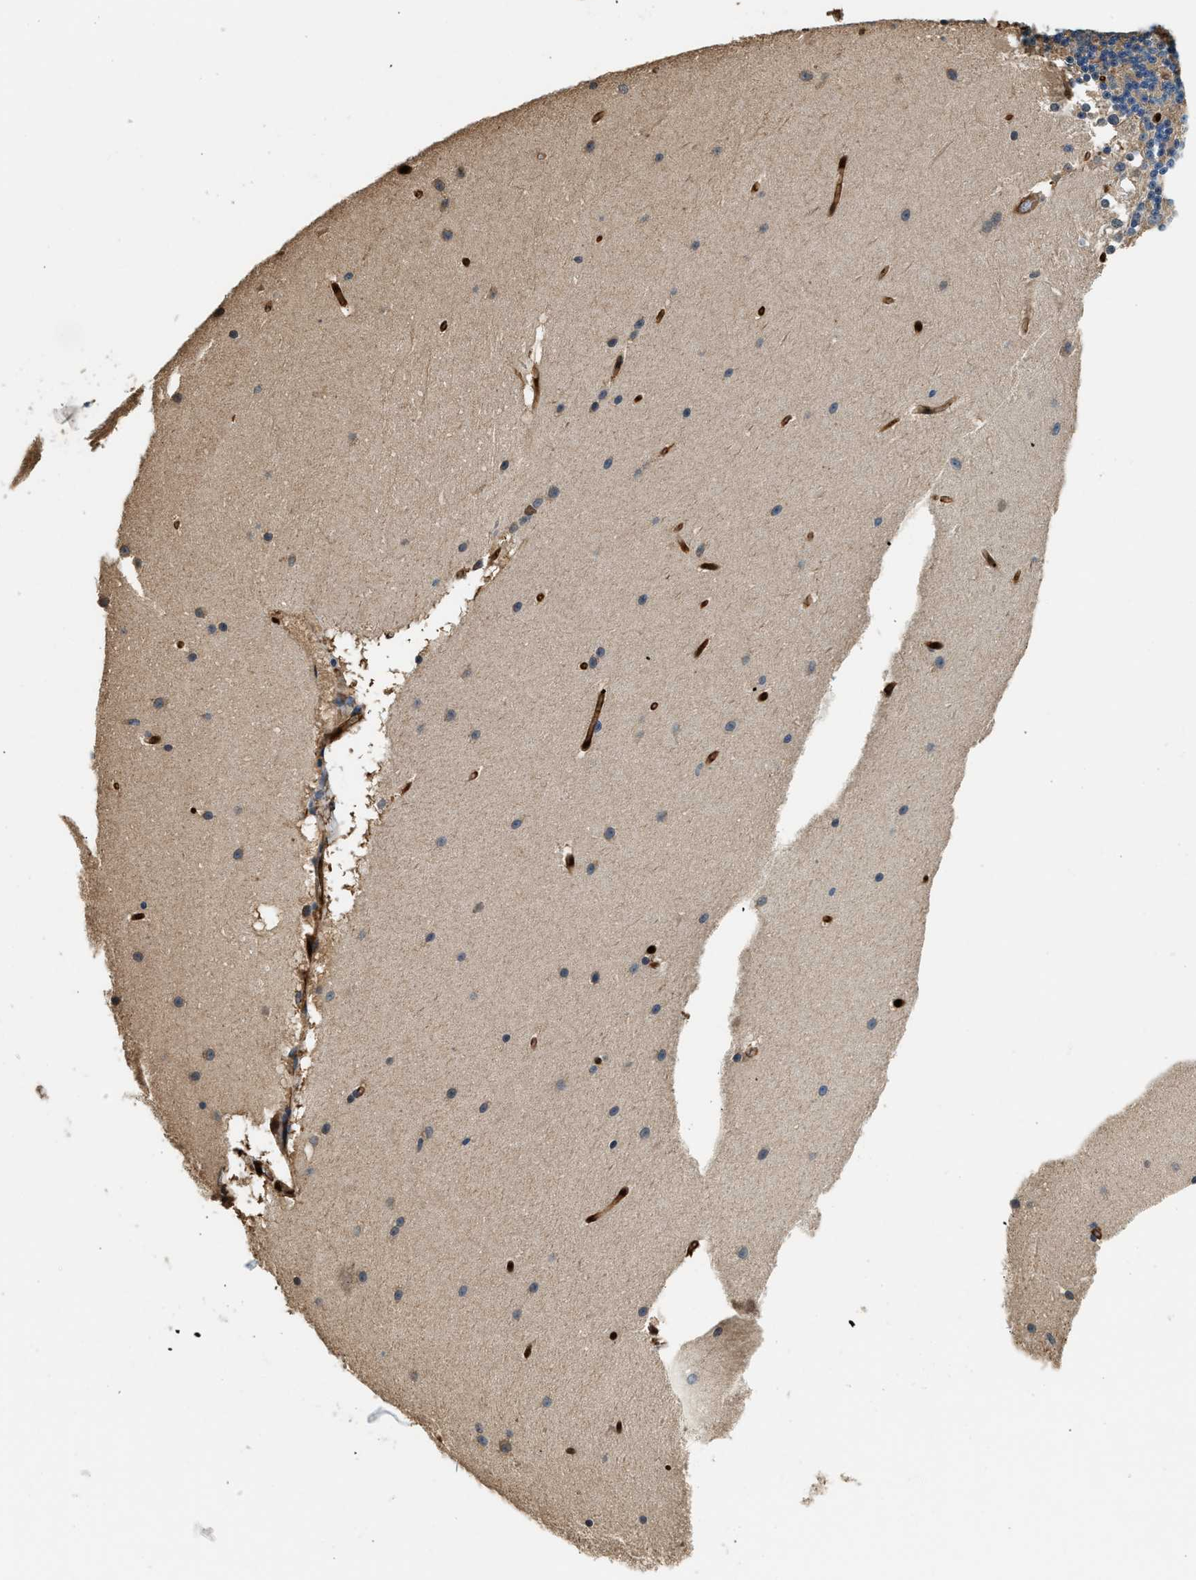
{"staining": {"intensity": "weak", "quantity": "<25%", "location": "cytoplasmic/membranous"}, "tissue": "cerebellum", "cell_type": "Cells in granular layer", "image_type": "normal", "snomed": [{"axis": "morphology", "description": "Normal tissue, NOS"}, {"axis": "topography", "description": "Cerebellum"}], "caption": "Protein analysis of benign cerebellum exhibits no significant positivity in cells in granular layer.", "gene": "ANXA3", "patient": {"sex": "female", "age": 19}}